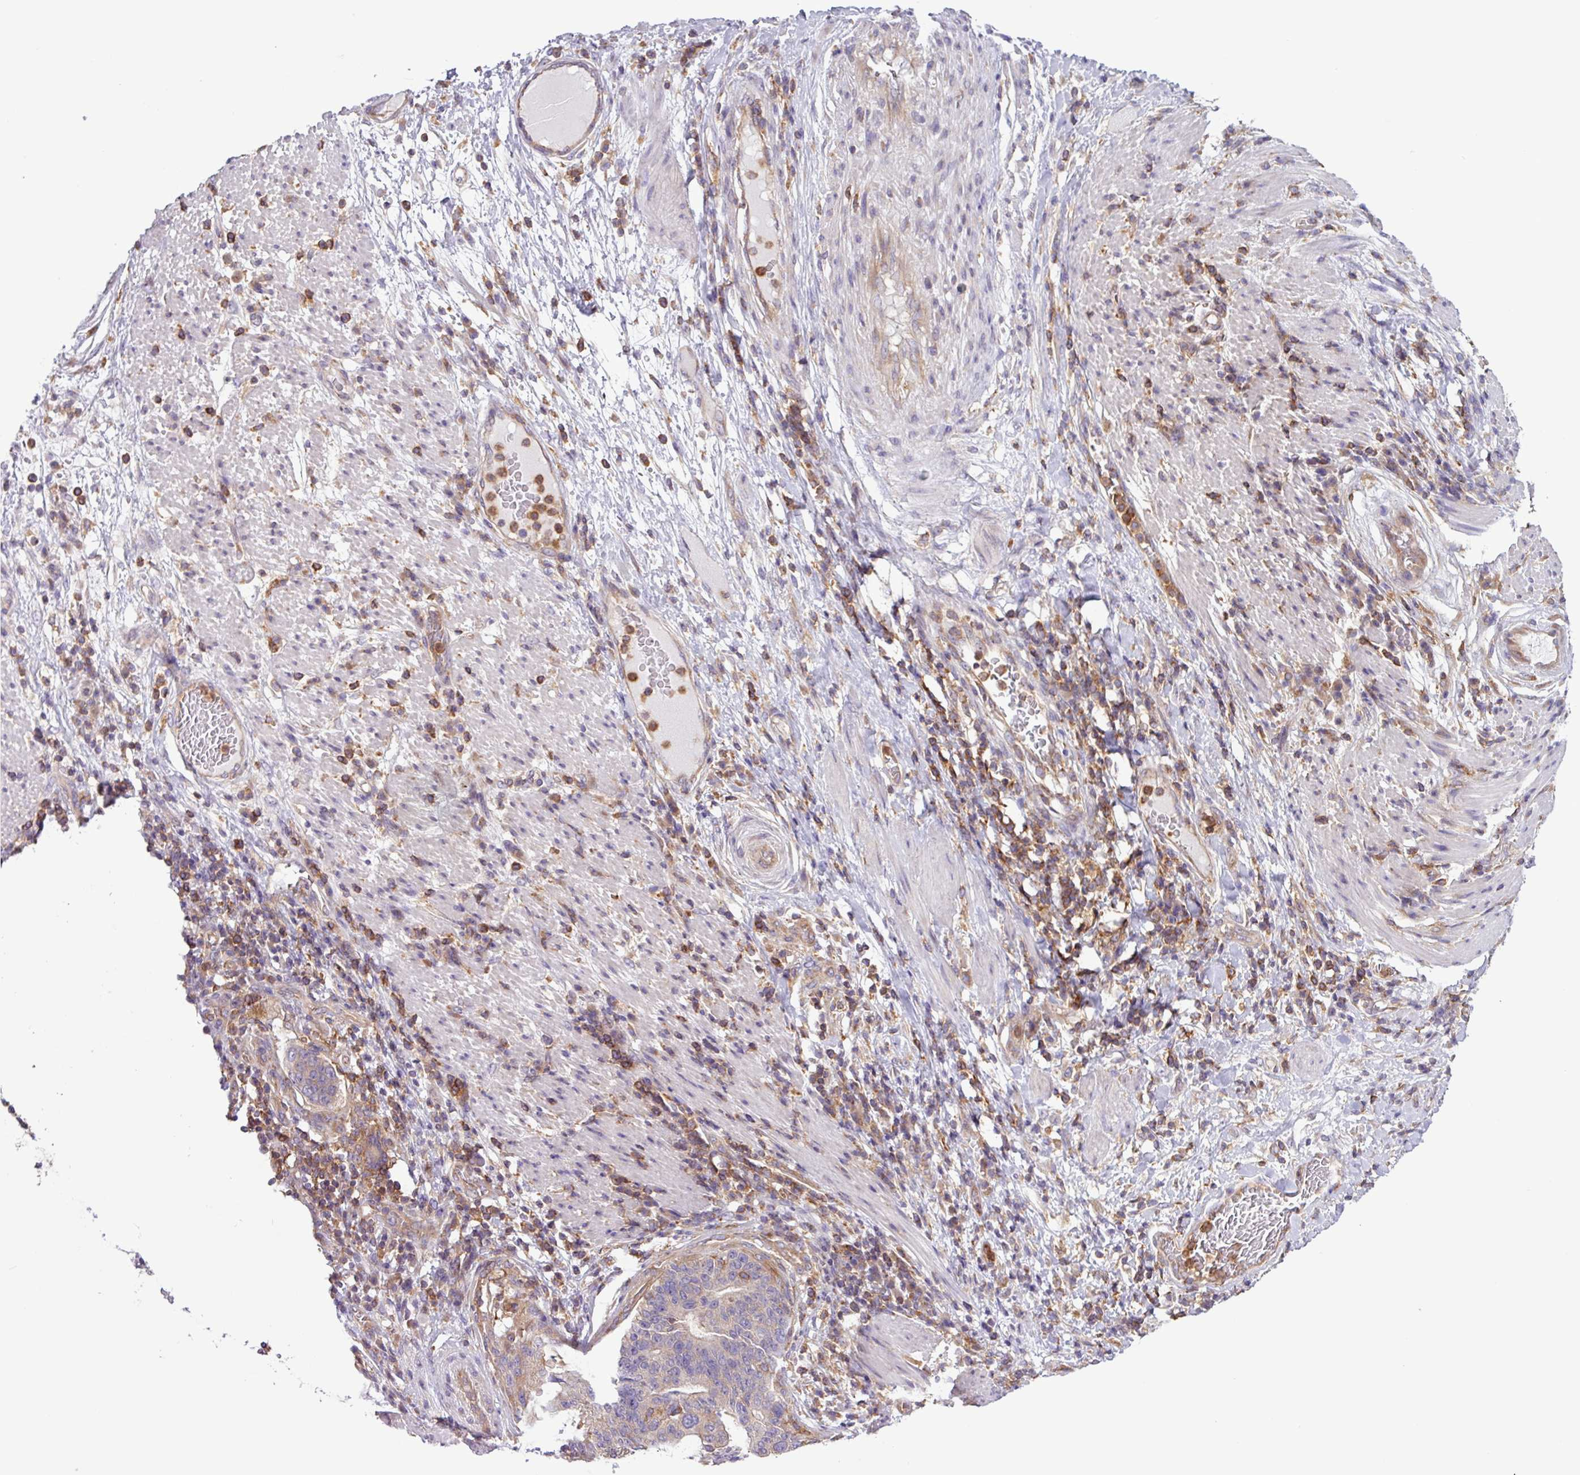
{"staining": {"intensity": "negative", "quantity": "none", "location": "none"}, "tissue": "stomach cancer", "cell_type": "Tumor cells", "image_type": "cancer", "snomed": [{"axis": "morphology", "description": "Normal tissue, NOS"}, {"axis": "morphology", "description": "Adenocarcinoma, NOS"}, {"axis": "topography", "description": "Stomach"}], "caption": "There is no significant expression in tumor cells of stomach cancer (adenocarcinoma). Brightfield microscopy of immunohistochemistry stained with DAB (brown) and hematoxylin (blue), captured at high magnification.", "gene": "ACTR3", "patient": {"sex": "female", "age": 64}}